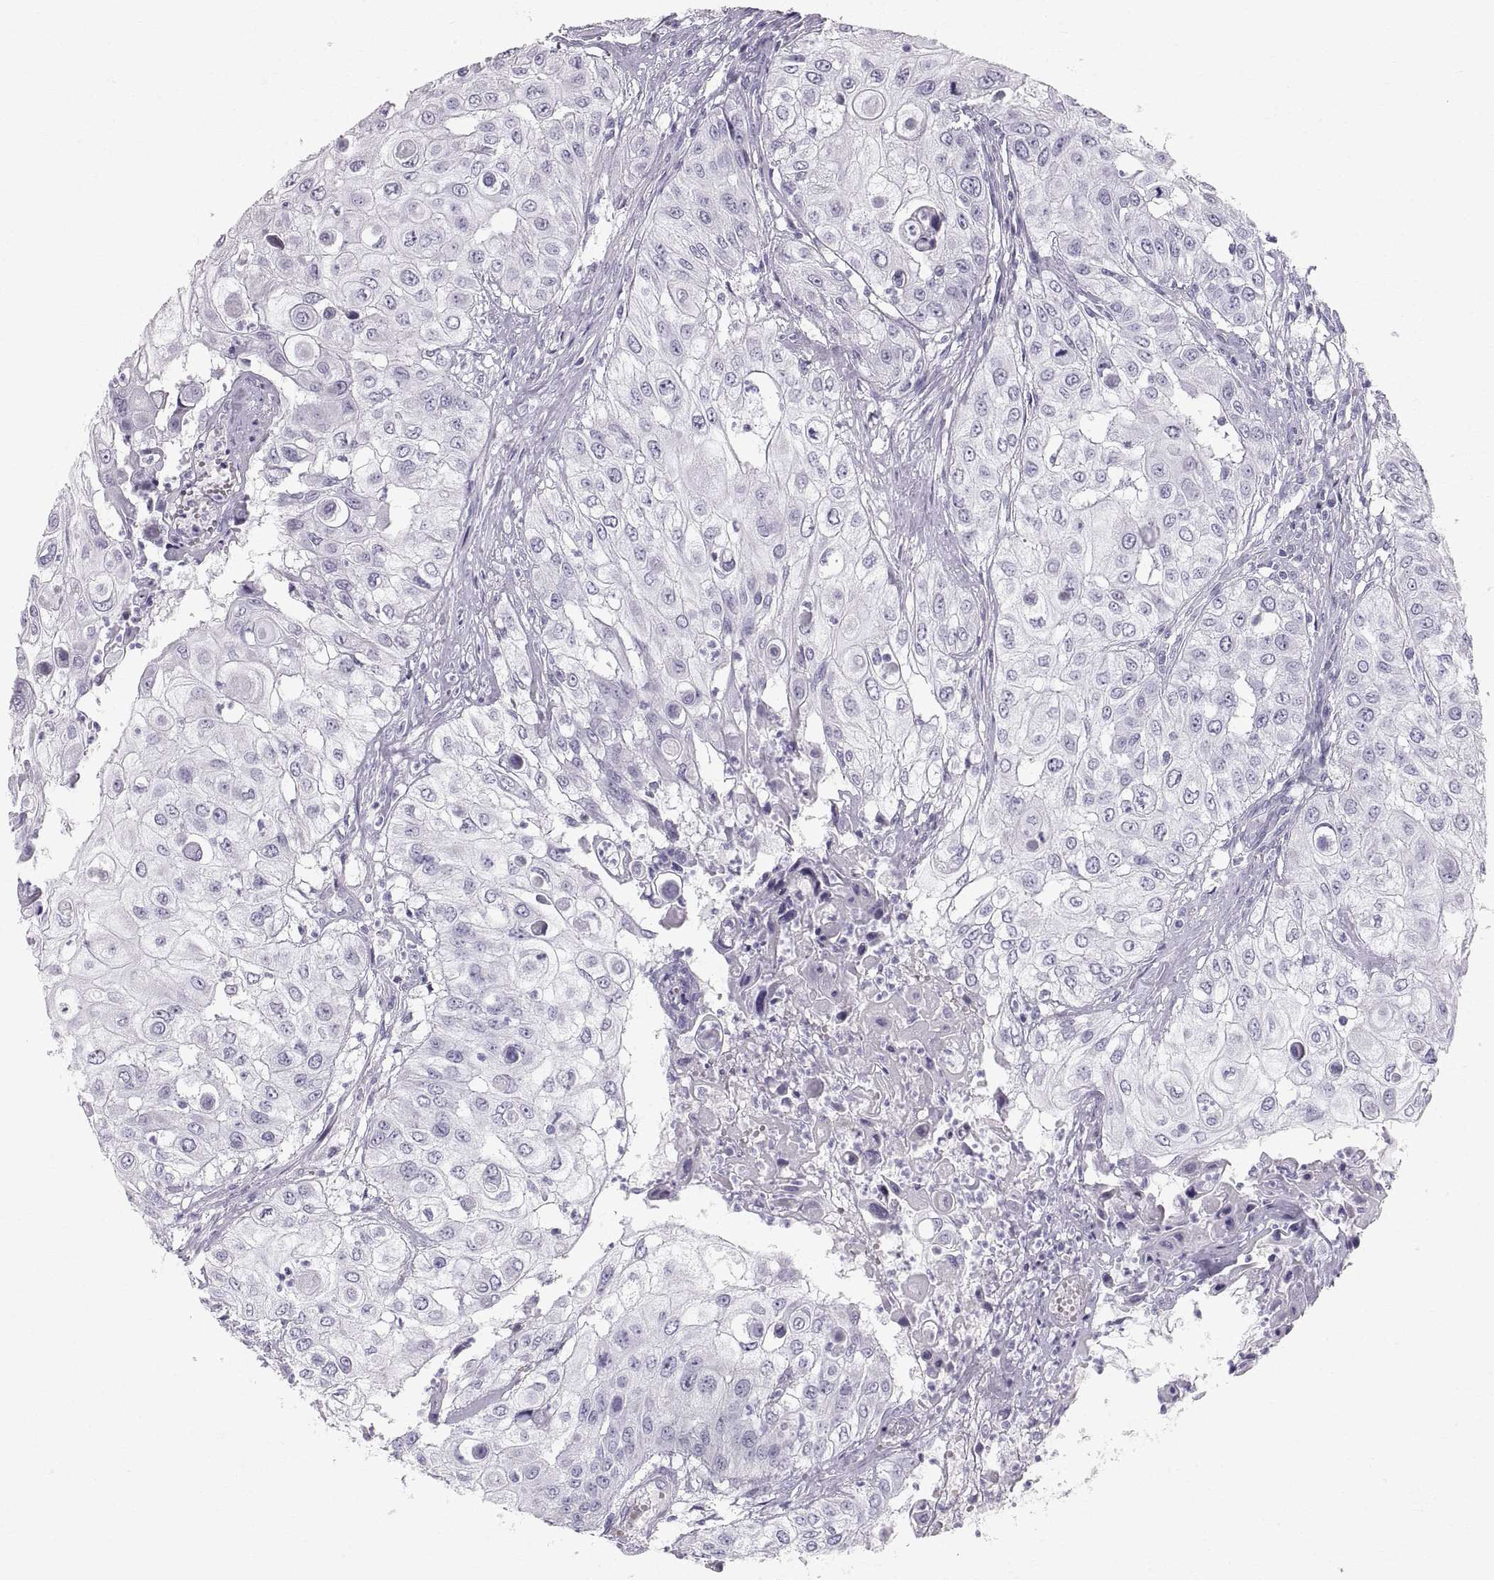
{"staining": {"intensity": "negative", "quantity": "none", "location": "none"}, "tissue": "urothelial cancer", "cell_type": "Tumor cells", "image_type": "cancer", "snomed": [{"axis": "morphology", "description": "Urothelial carcinoma, High grade"}, {"axis": "topography", "description": "Urinary bladder"}], "caption": "Urothelial carcinoma (high-grade) was stained to show a protein in brown. There is no significant staining in tumor cells. (DAB immunohistochemistry (IHC) with hematoxylin counter stain).", "gene": "SLC22A6", "patient": {"sex": "female", "age": 79}}